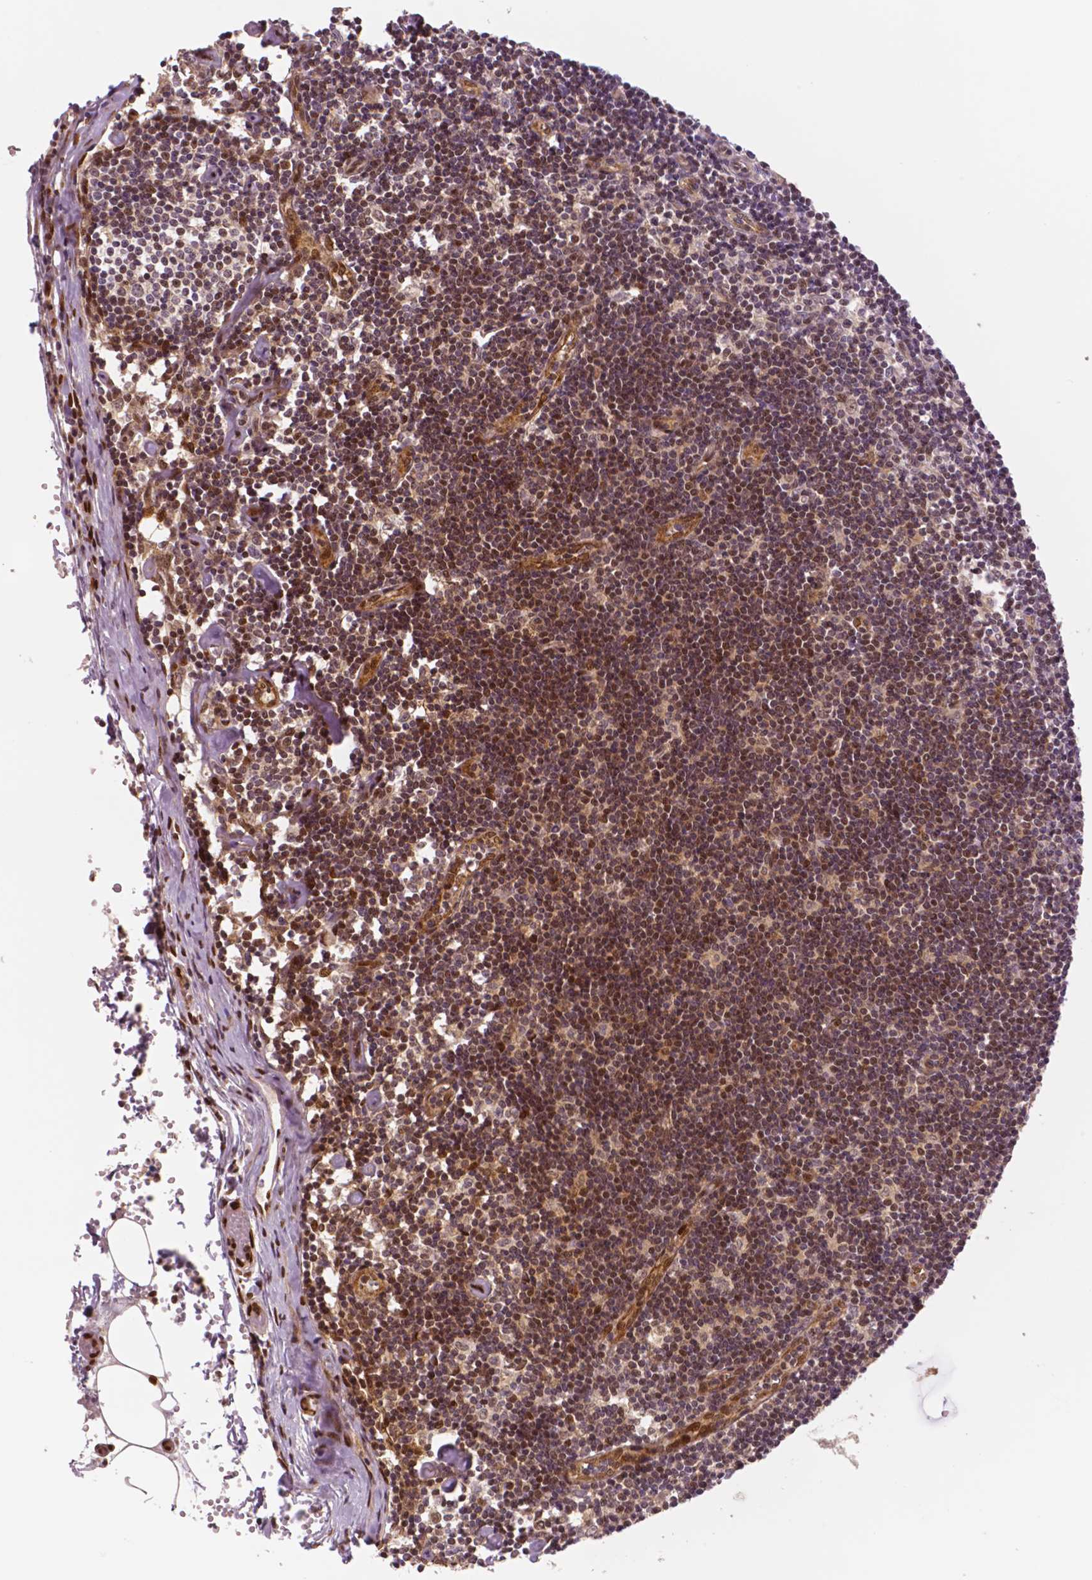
{"staining": {"intensity": "moderate", "quantity": ">75%", "location": "cytoplasmic/membranous,nuclear"}, "tissue": "lymph node", "cell_type": "Germinal center cells", "image_type": "normal", "snomed": [{"axis": "morphology", "description": "Normal tissue, NOS"}, {"axis": "topography", "description": "Lymph node"}], "caption": "Benign lymph node was stained to show a protein in brown. There is medium levels of moderate cytoplasmic/membranous,nuclear expression in approximately >75% of germinal center cells.", "gene": "STAT3", "patient": {"sex": "female", "age": 42}}